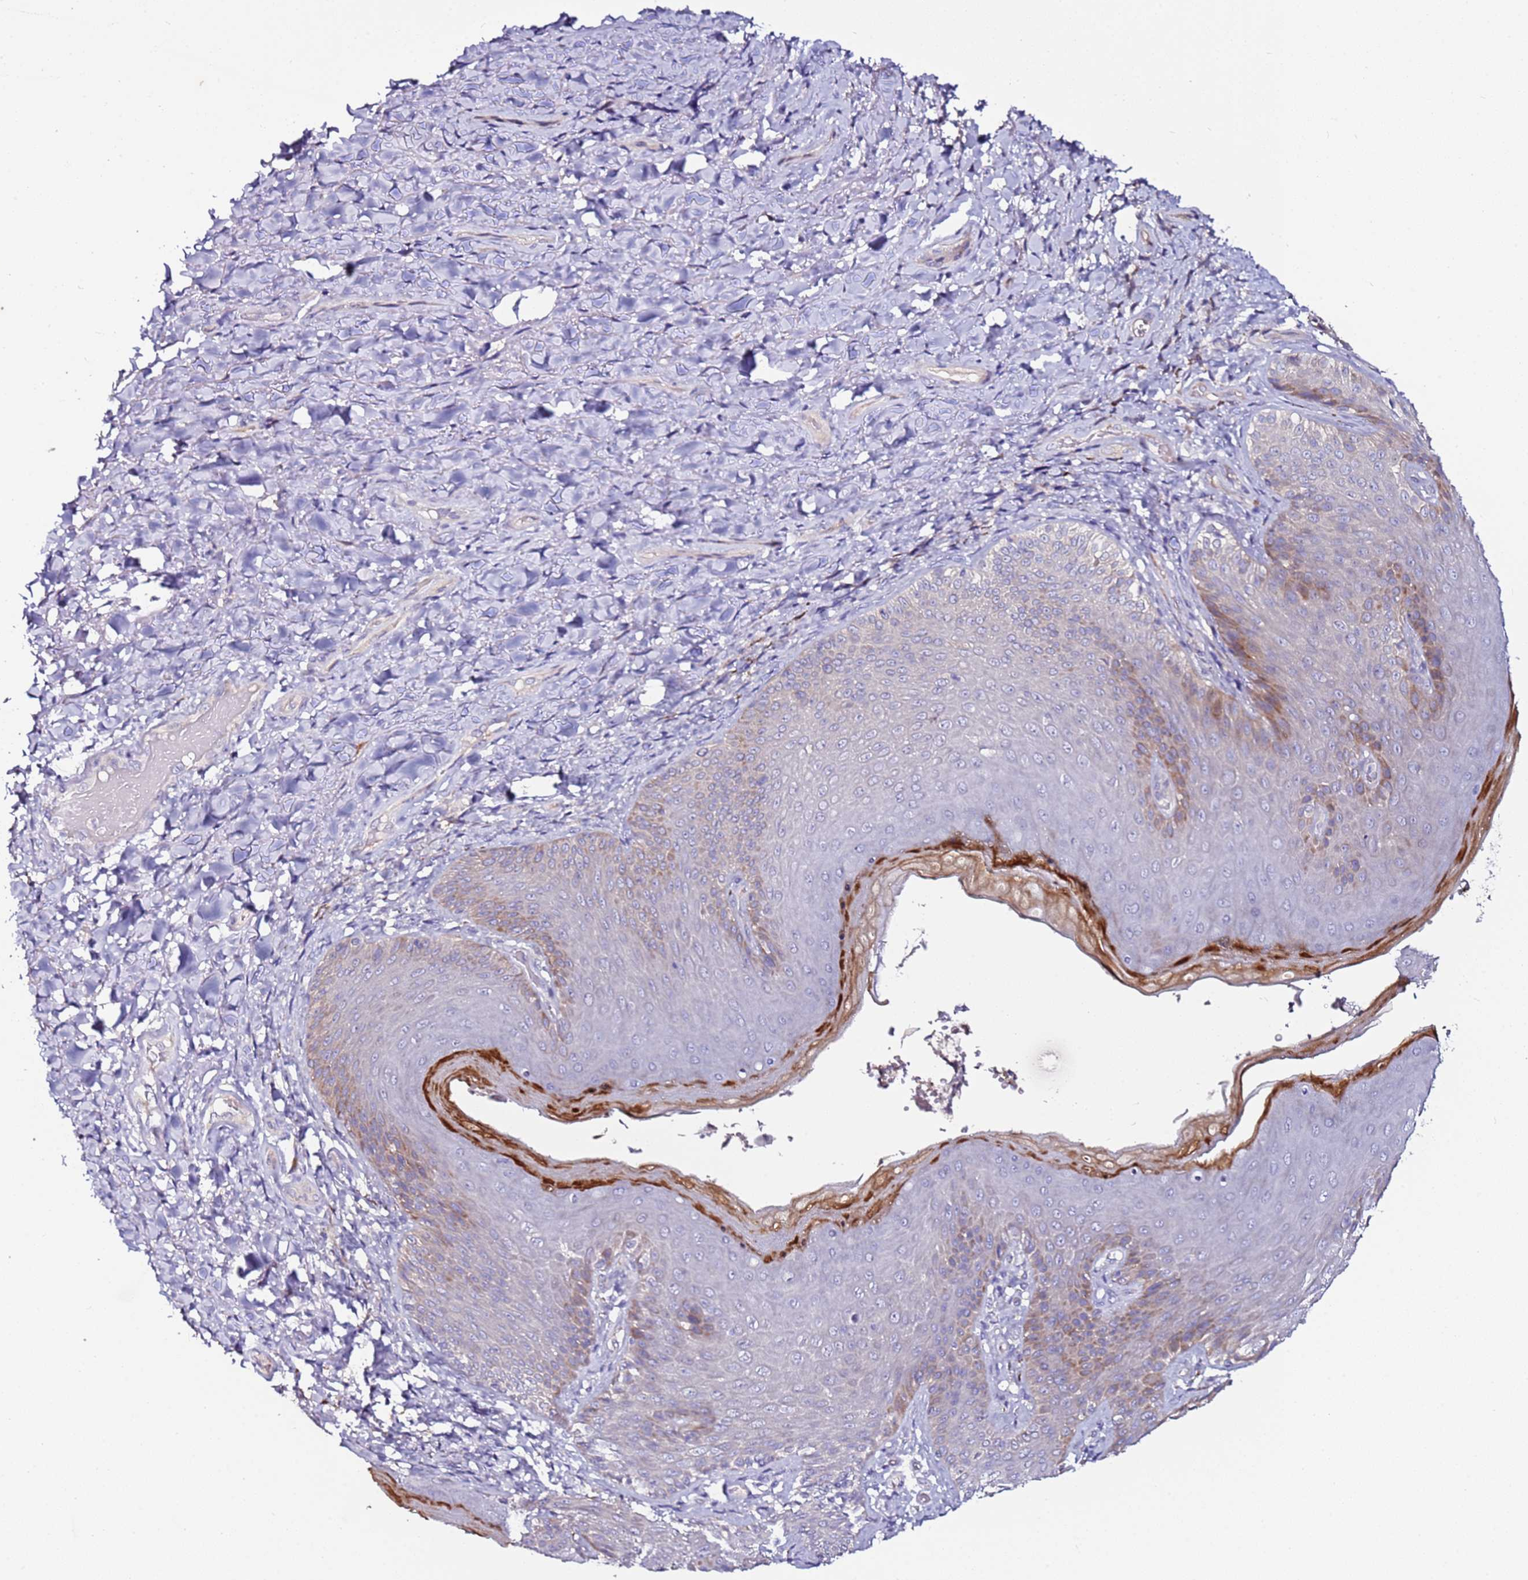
{"staining": {"intensity": "moderate", "quantity": "<25%", "location": "cytoplasmic/membranous"}, "tissue": "skin", "cell_type": "Epidermal cells", "image_type": "normal", "snomed": [{"axis": "morphology", "description": "Normal tissue, NOS"}, {"axis": "topography", "description": "Anal"}], "caption": "Immunohistochemical staining of unremarkable skin reveals low levels of moderate cytoplasmic/membranous positivity in about <25% of epidermal cells. The staining was performed using DAB, with brown indicating positive protein expression. Nuclei are stained blue with hematoxylin.", "gene": "SRRM5", "patient": {"sex": "female", "age": 89}}